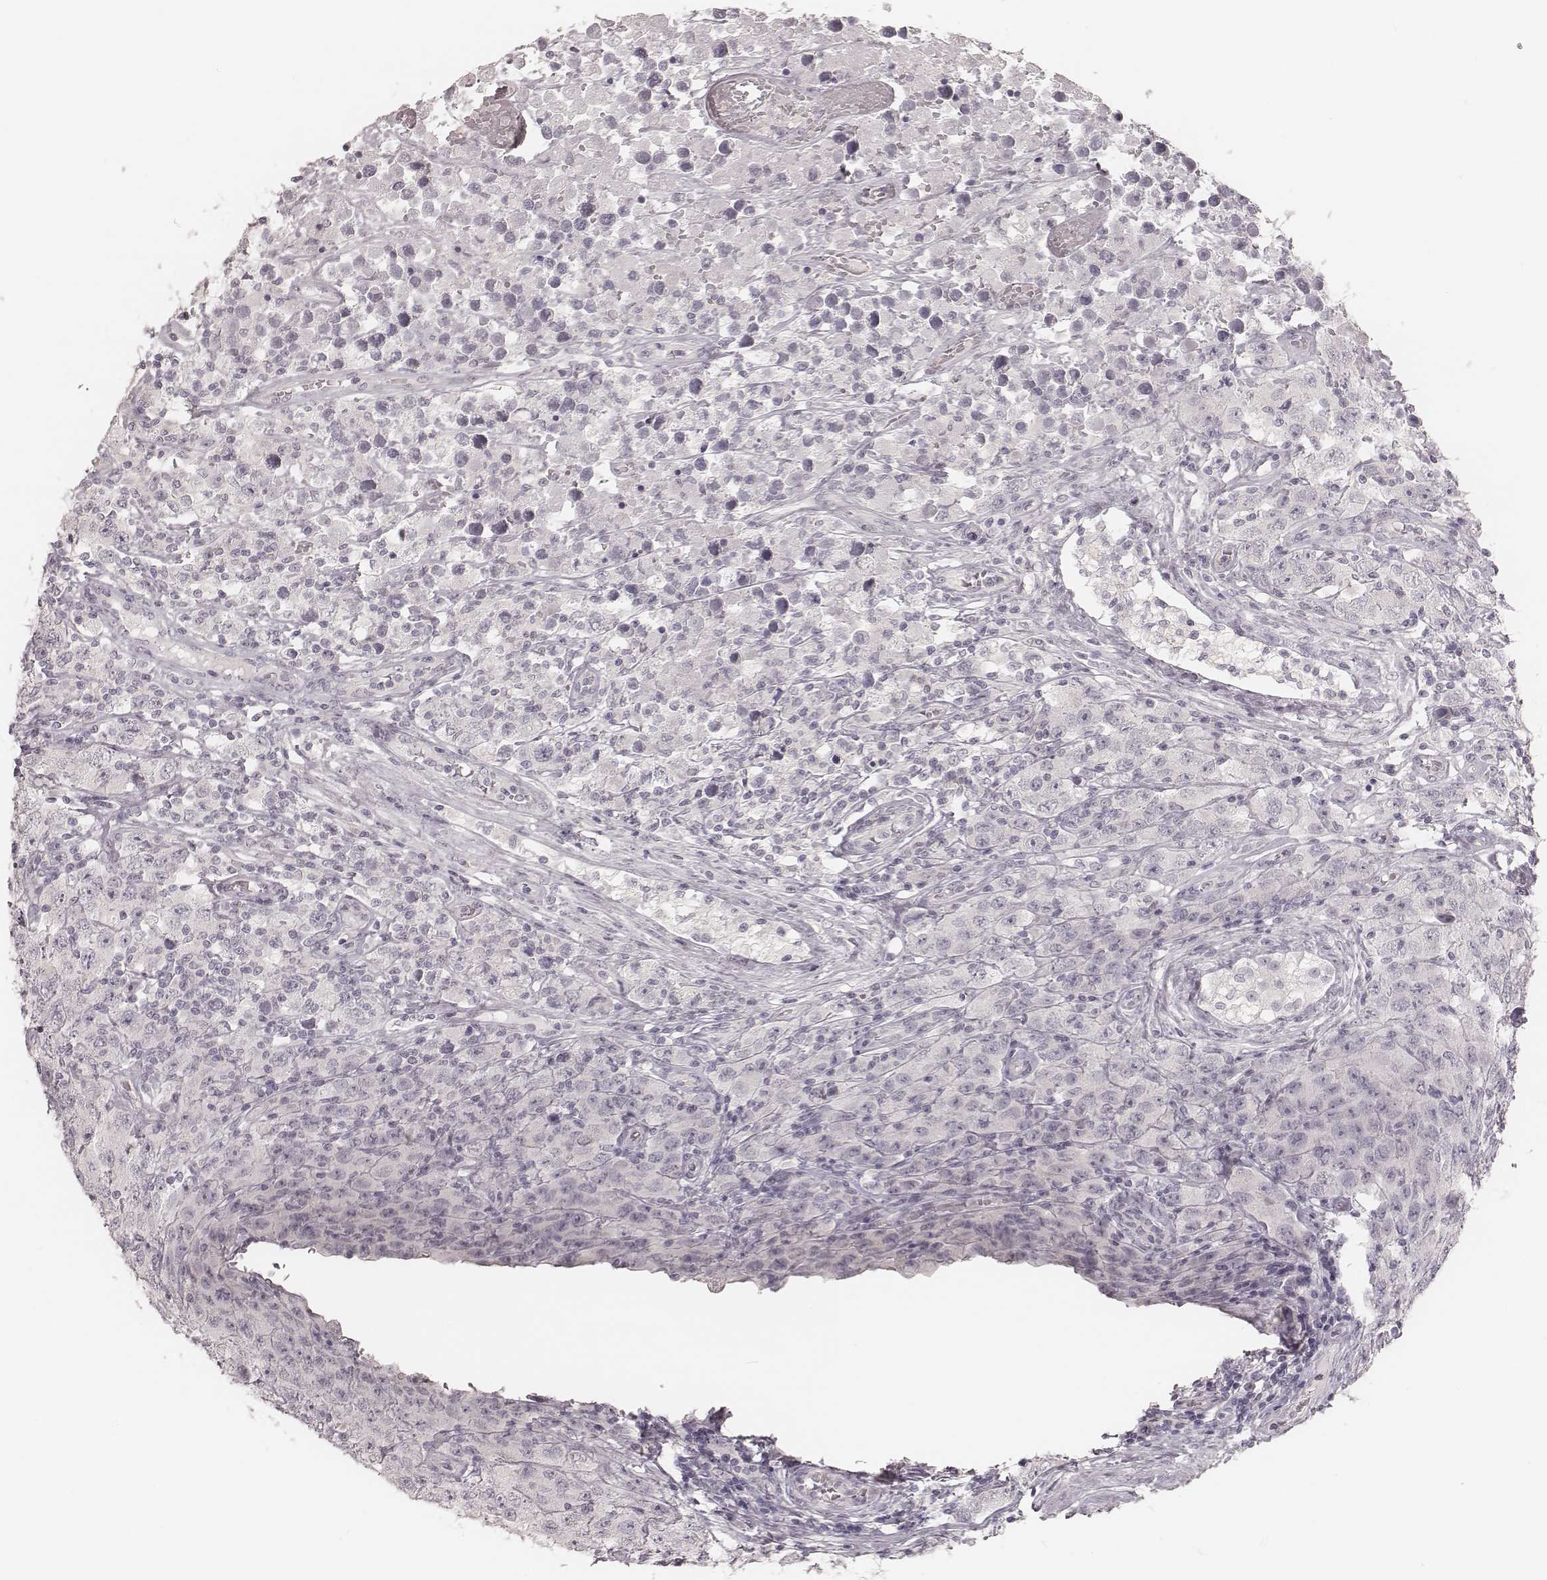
{"staining": {"intensity": "negative", "quantity": "none", "location": "none"}, "tissue": "testis cancer", "cell_type": "Tumor cells", "image_type": "cancer", "snomed": [{"axis": "morphology", "description": "Seminoma, NOS"}, {"axis": "topography", "description": "Testis"}], "caption": "This histopathology image is of testis cancer (seminoma) stained with immunohistochemistry to label a protein in brown with the nuclei are counter-stained blue. There is no positivity in tumor cells.", "gene": "ACACB", "patient": {"sex": "male", "age": 52}}